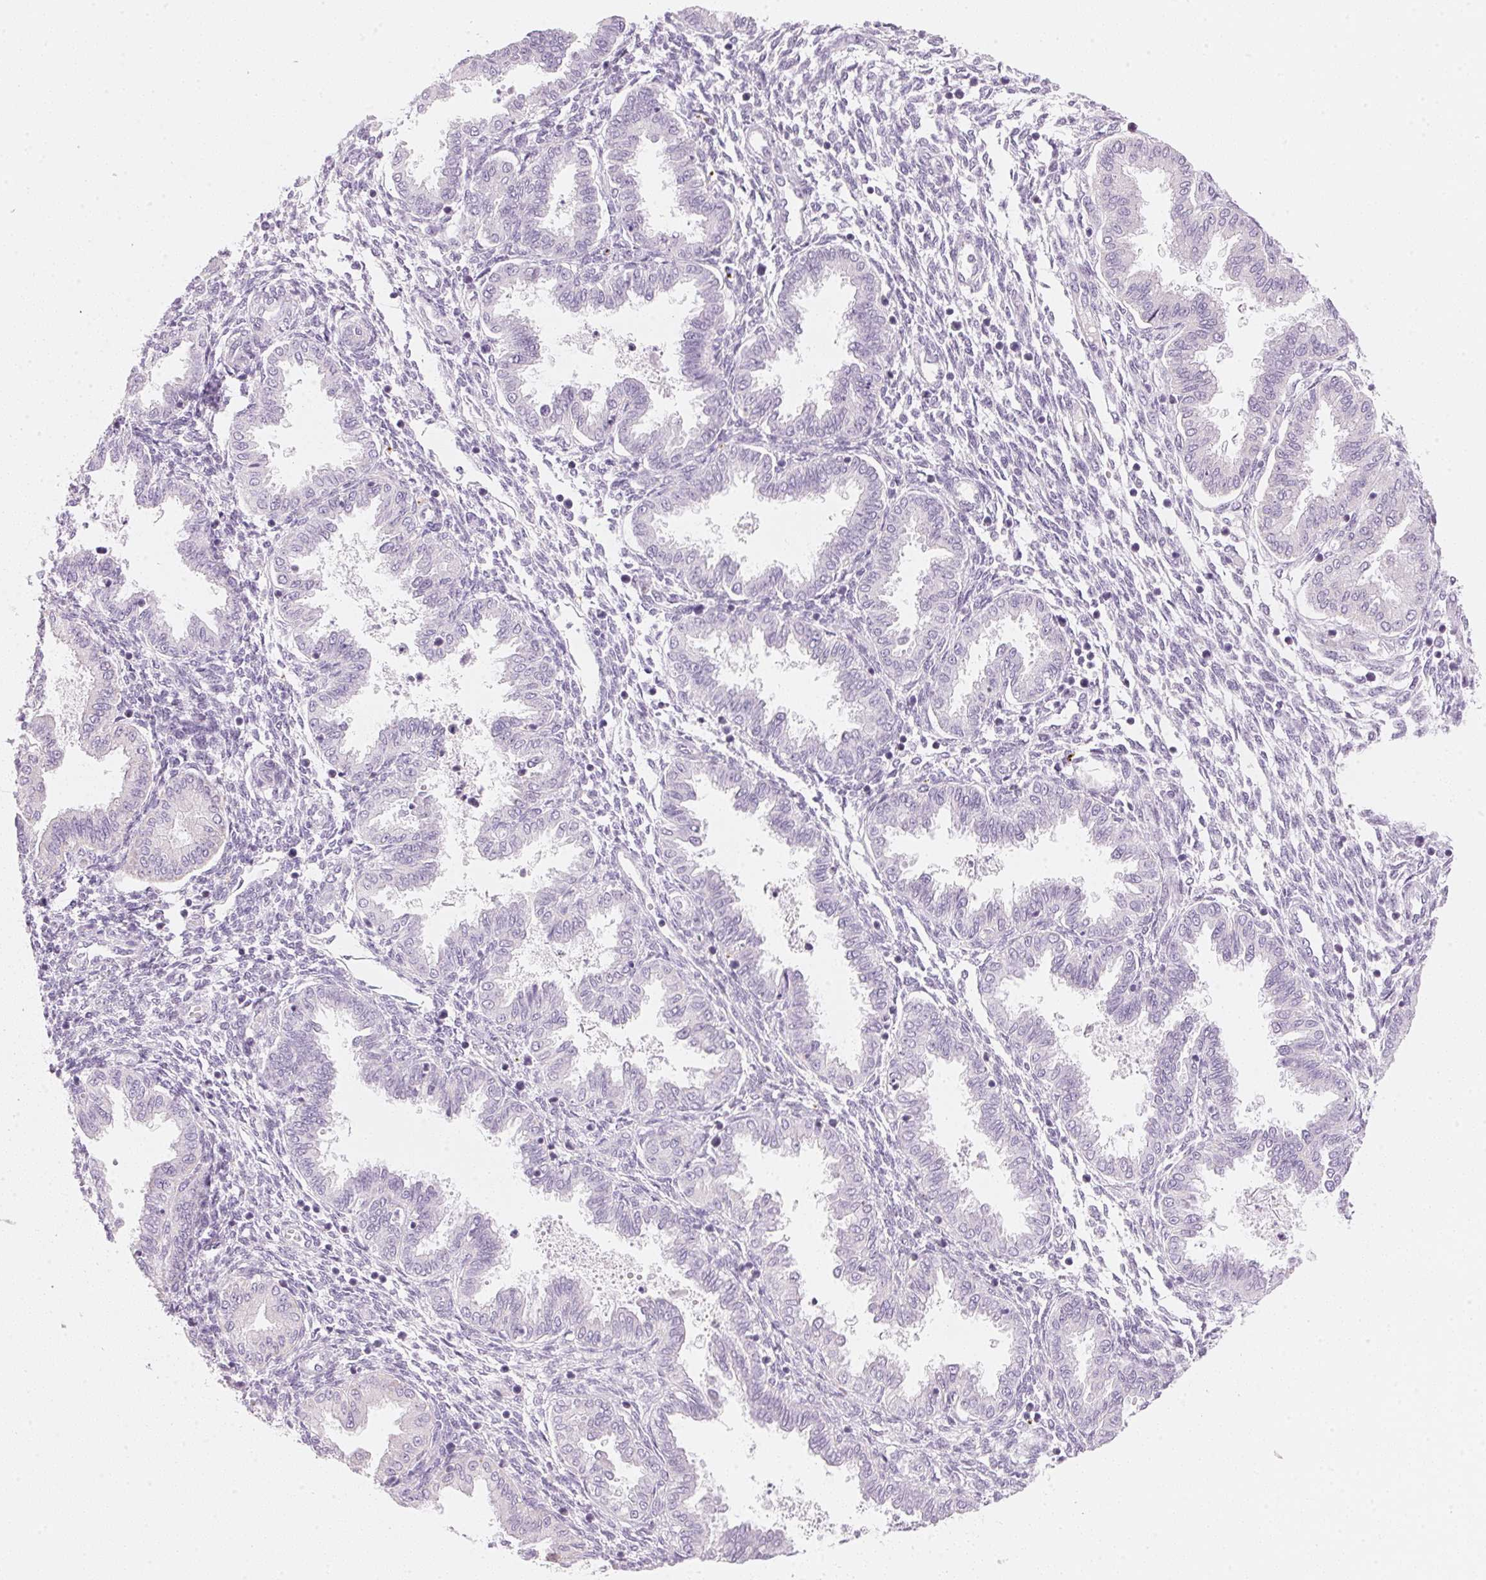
{"staining": {"intensity": "negative", "quantity": "none", "location": "none"}, "tissue": "endometrium", "cell_type": "Cells in endometrial stroma", "image_type": "normal", "snomed": [{"axis": "morphology", "description": "Normal tissue, NOS"}, {"axis": "topography", "description": "Endometrium"}], "caption": "IHC micrograph of normal endometrium: human endometrium stained with DAB demonstrates no significant protein expression in cells in endometrial stroma. (DAB (3,3'-diaminobenzidine) IHC, high magnification).", "gene": "HOXB13", "patient": {"sex": "female", "age": 33}}